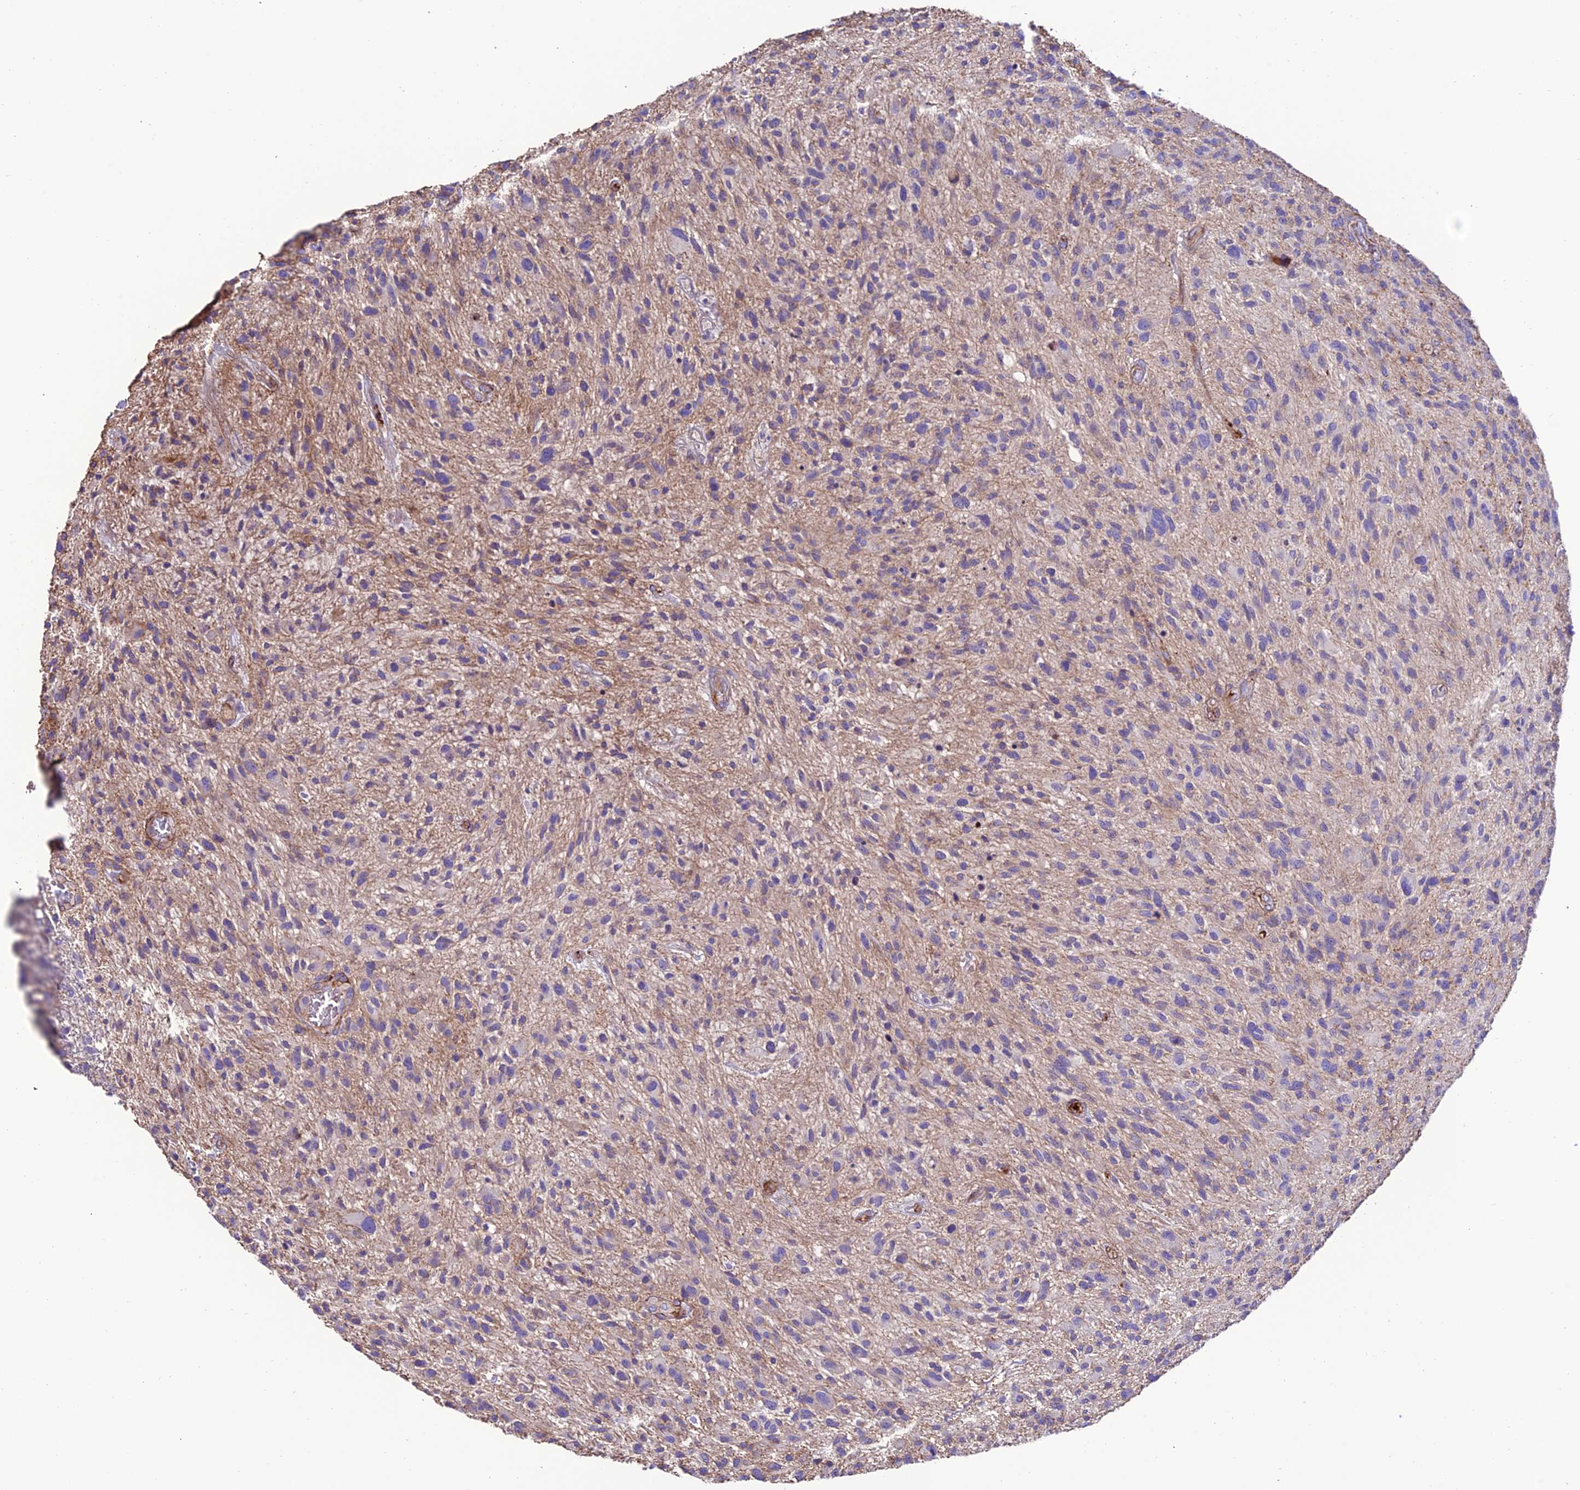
{"staining": {"intensity": "negative", "quantity": "none", "location": "none"}, "tissue": "glioma", "cell_type": "Tumor cells", "image_type": "cancer", "snomed": [{"axis": "morphology", "description": "Glioma, malignant, High grade"}, {"axis": "topography", "description": "Brain"}], "caption": "Protein analysis of glioma reveals no significant staining in tumor cells. (Brightfield microscopy of DAB (3,3'-diaminobenzidine) immunohistochemistry at high magnification).", "gene": "REX1BD", "patient": {"sex": "male", "age": 47}}